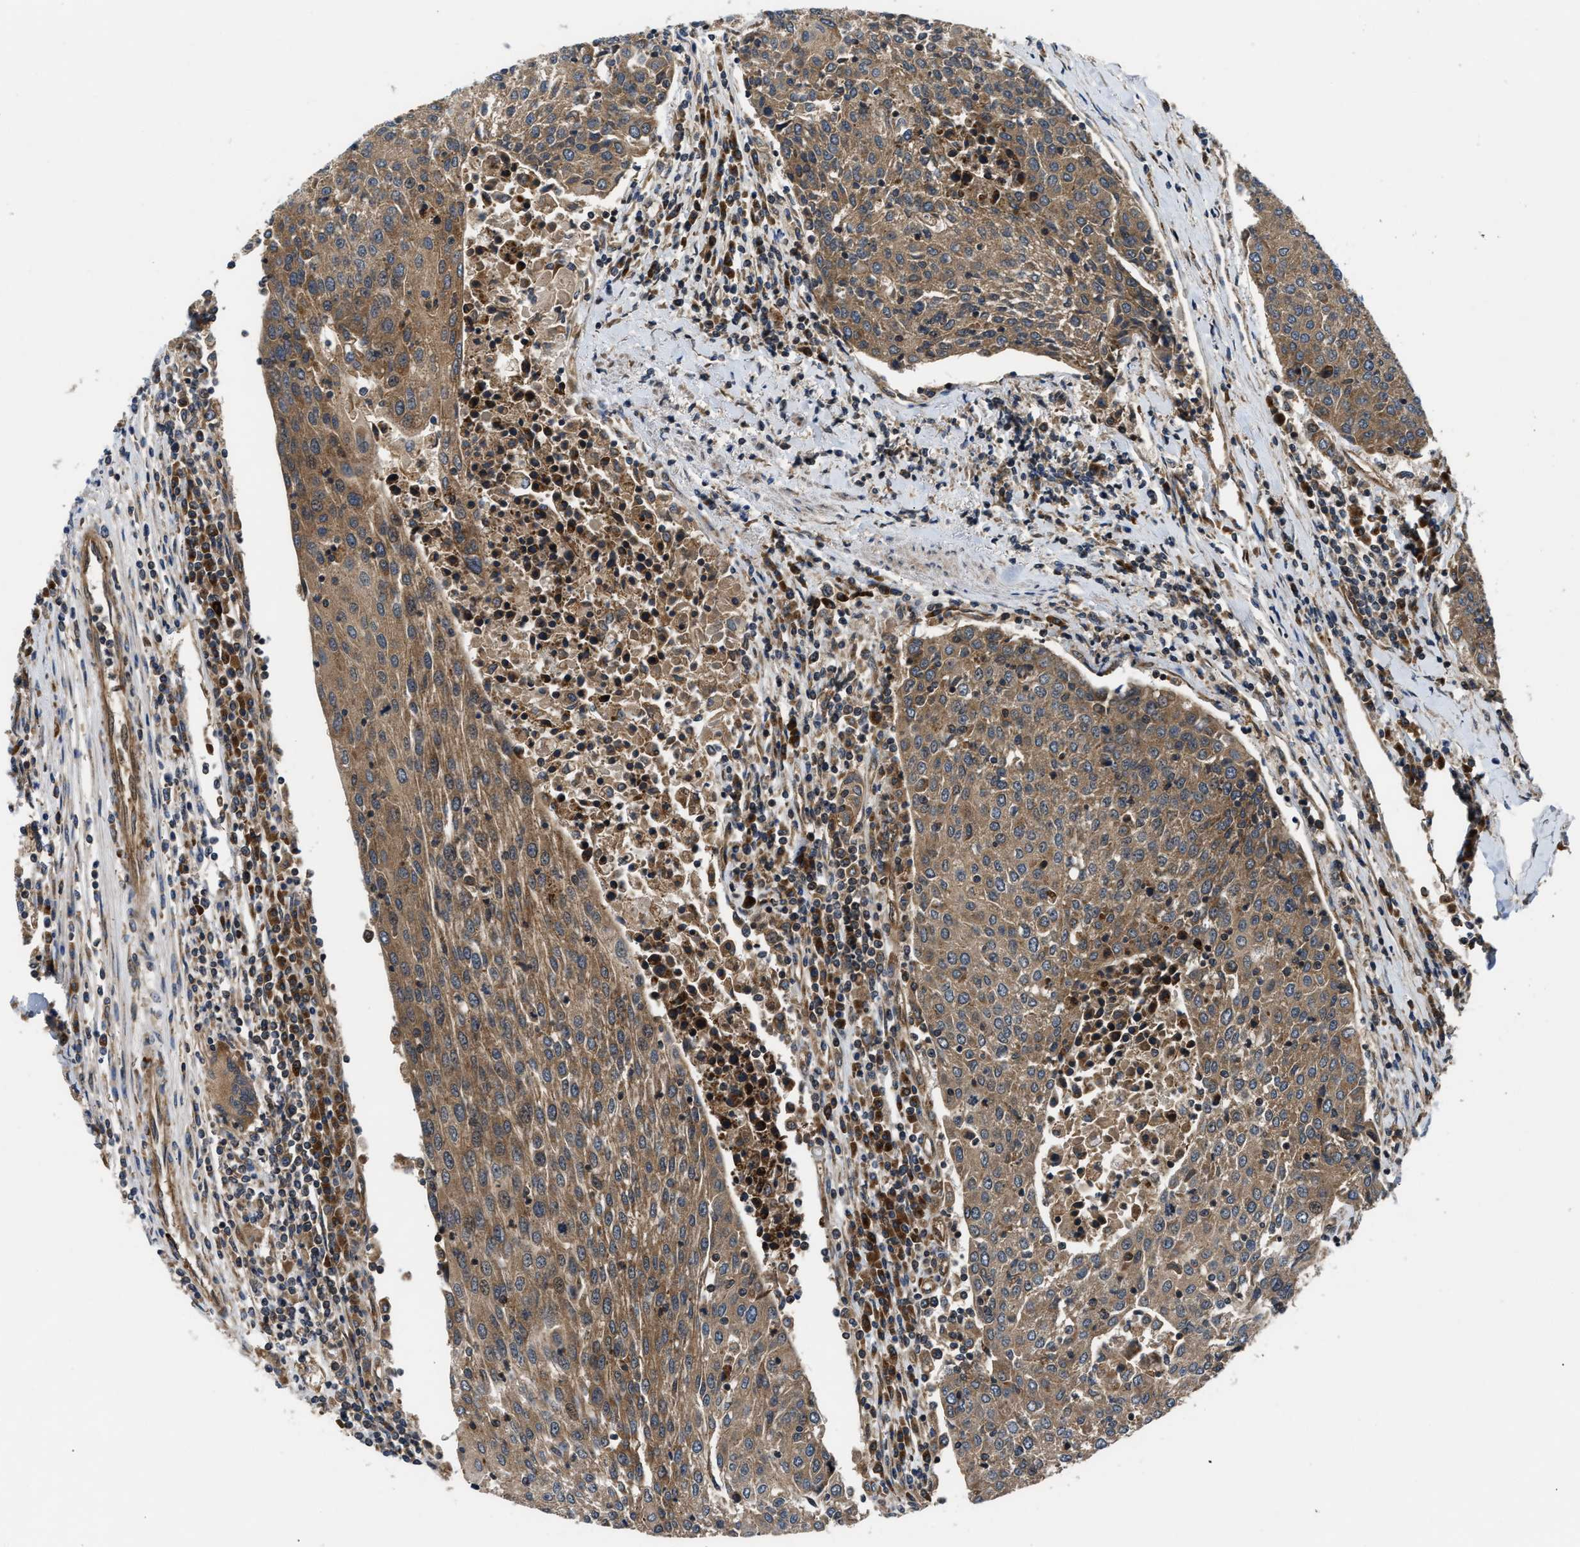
{"staining": {"intensity": "moderate", "quantity": ">75%", "location": "cytoplasmic/membranous"}, "tissue": "urothelial cancer", "cell_type": "Tumor cells", "image_type": "cancer", "snomed": [{"axis": "morphology", "description": "Urothelial carcinoma, High grade"}, {"axis": "topography", "description": "Urinary bladder"}], "caption": "Immunohistochemistry of human urothelial carcinoma (high-grade) displays medium levels of moderate cytoplasmic/membranous staining in about >75% of tumor cells. Immunohistochemistry stains the protein of interest in brown and the nuclei are stained blue.", "gene": "PNPLA8", "patient": {"sex": "female", "age": 85}}